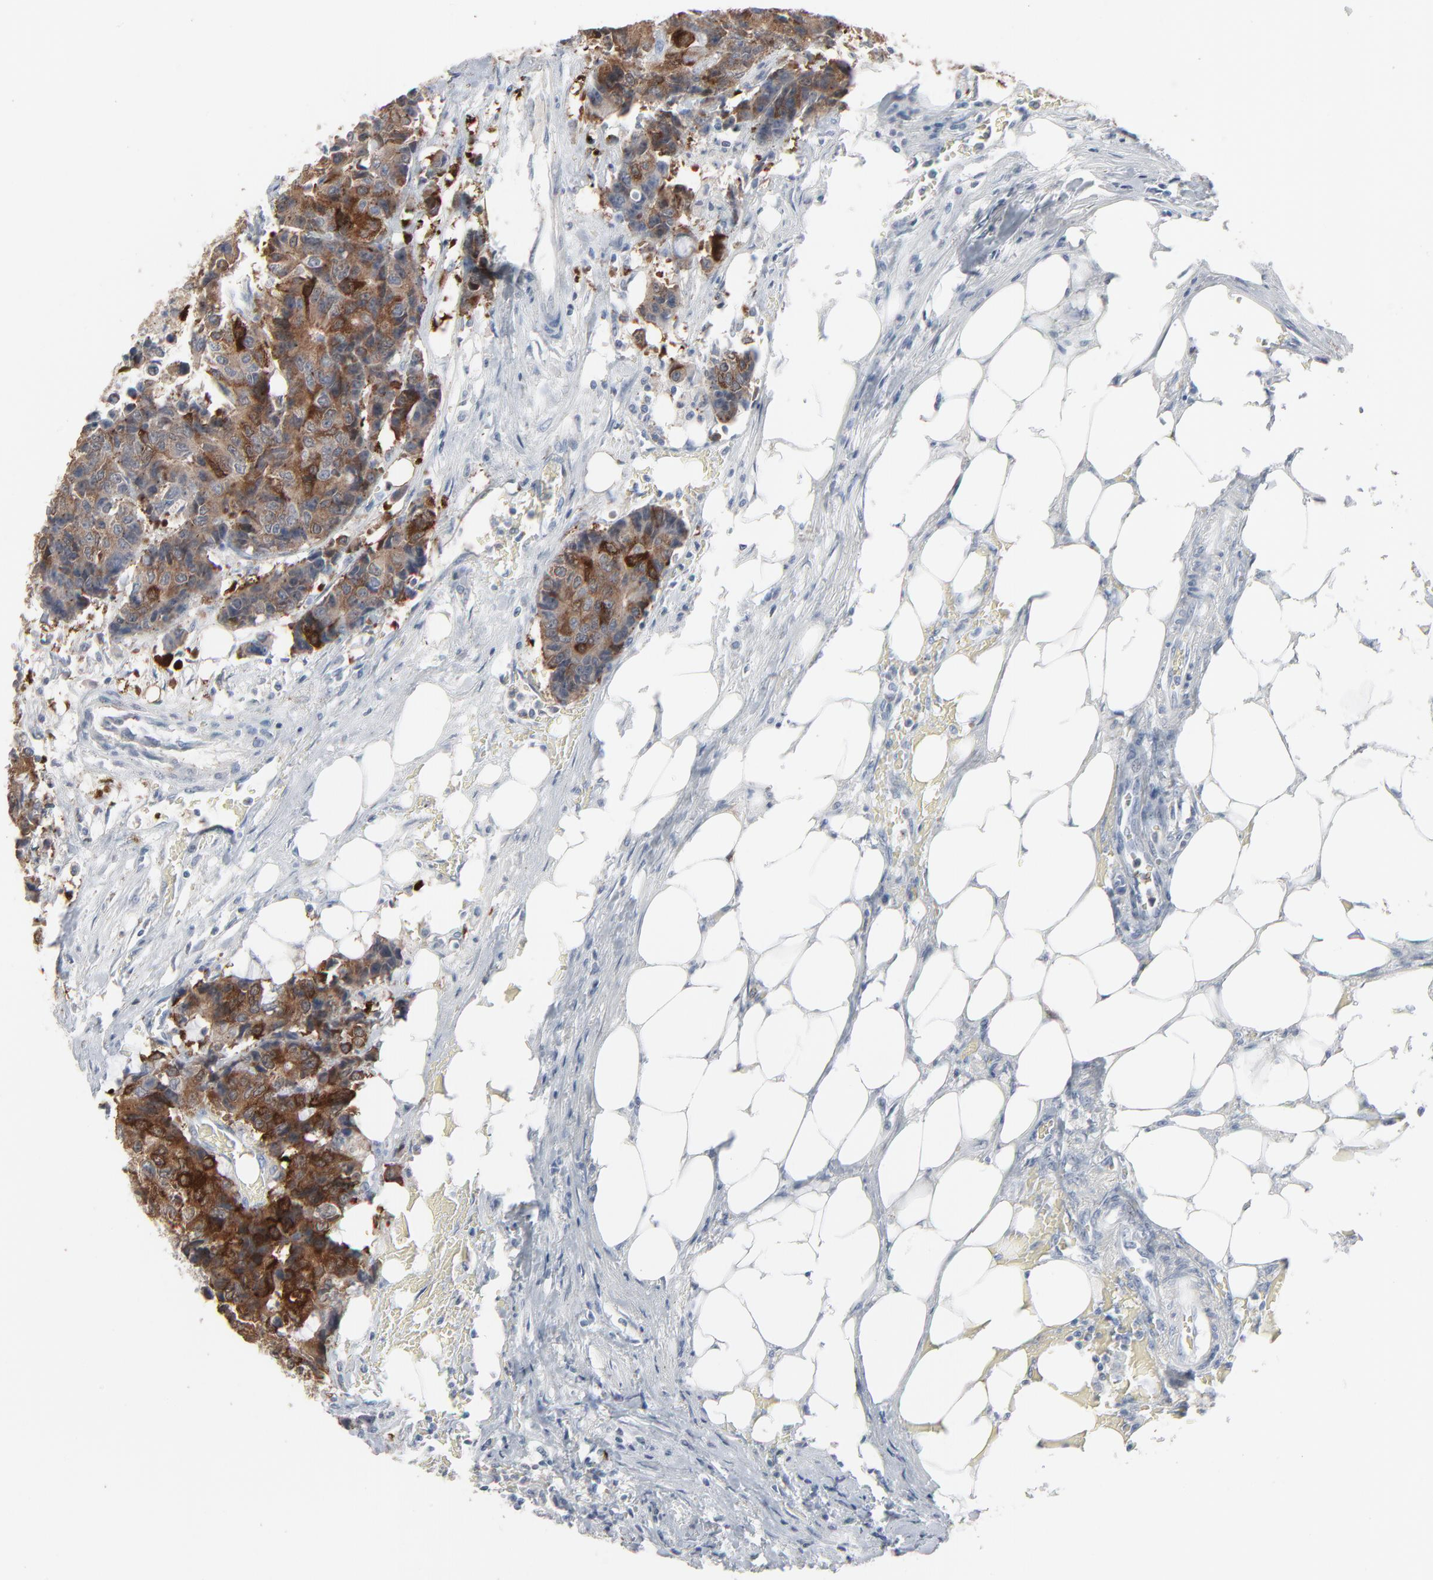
{"staining": {"intensity": "strong", "quantity": ">75%", "location": "cytoplasmic/membranous"}, "tissue": "colorectal cancer", "cell_type": "Tumor cells", "image_type": "cancer", "snomed": [{"axis": "morphology", "description": "Adenocarcinoma, NOS"}, {"axis": "topography", "description": "Colon"}], "caption": "The photomicrograph exhibits a brown stain indicating the presence of a protein in the cytoplasmic/membranous of tumor cells in colorectal adenocarcinoma.", "gene": "PHGDH", "patient": {"sex": "female", "age": 86}}